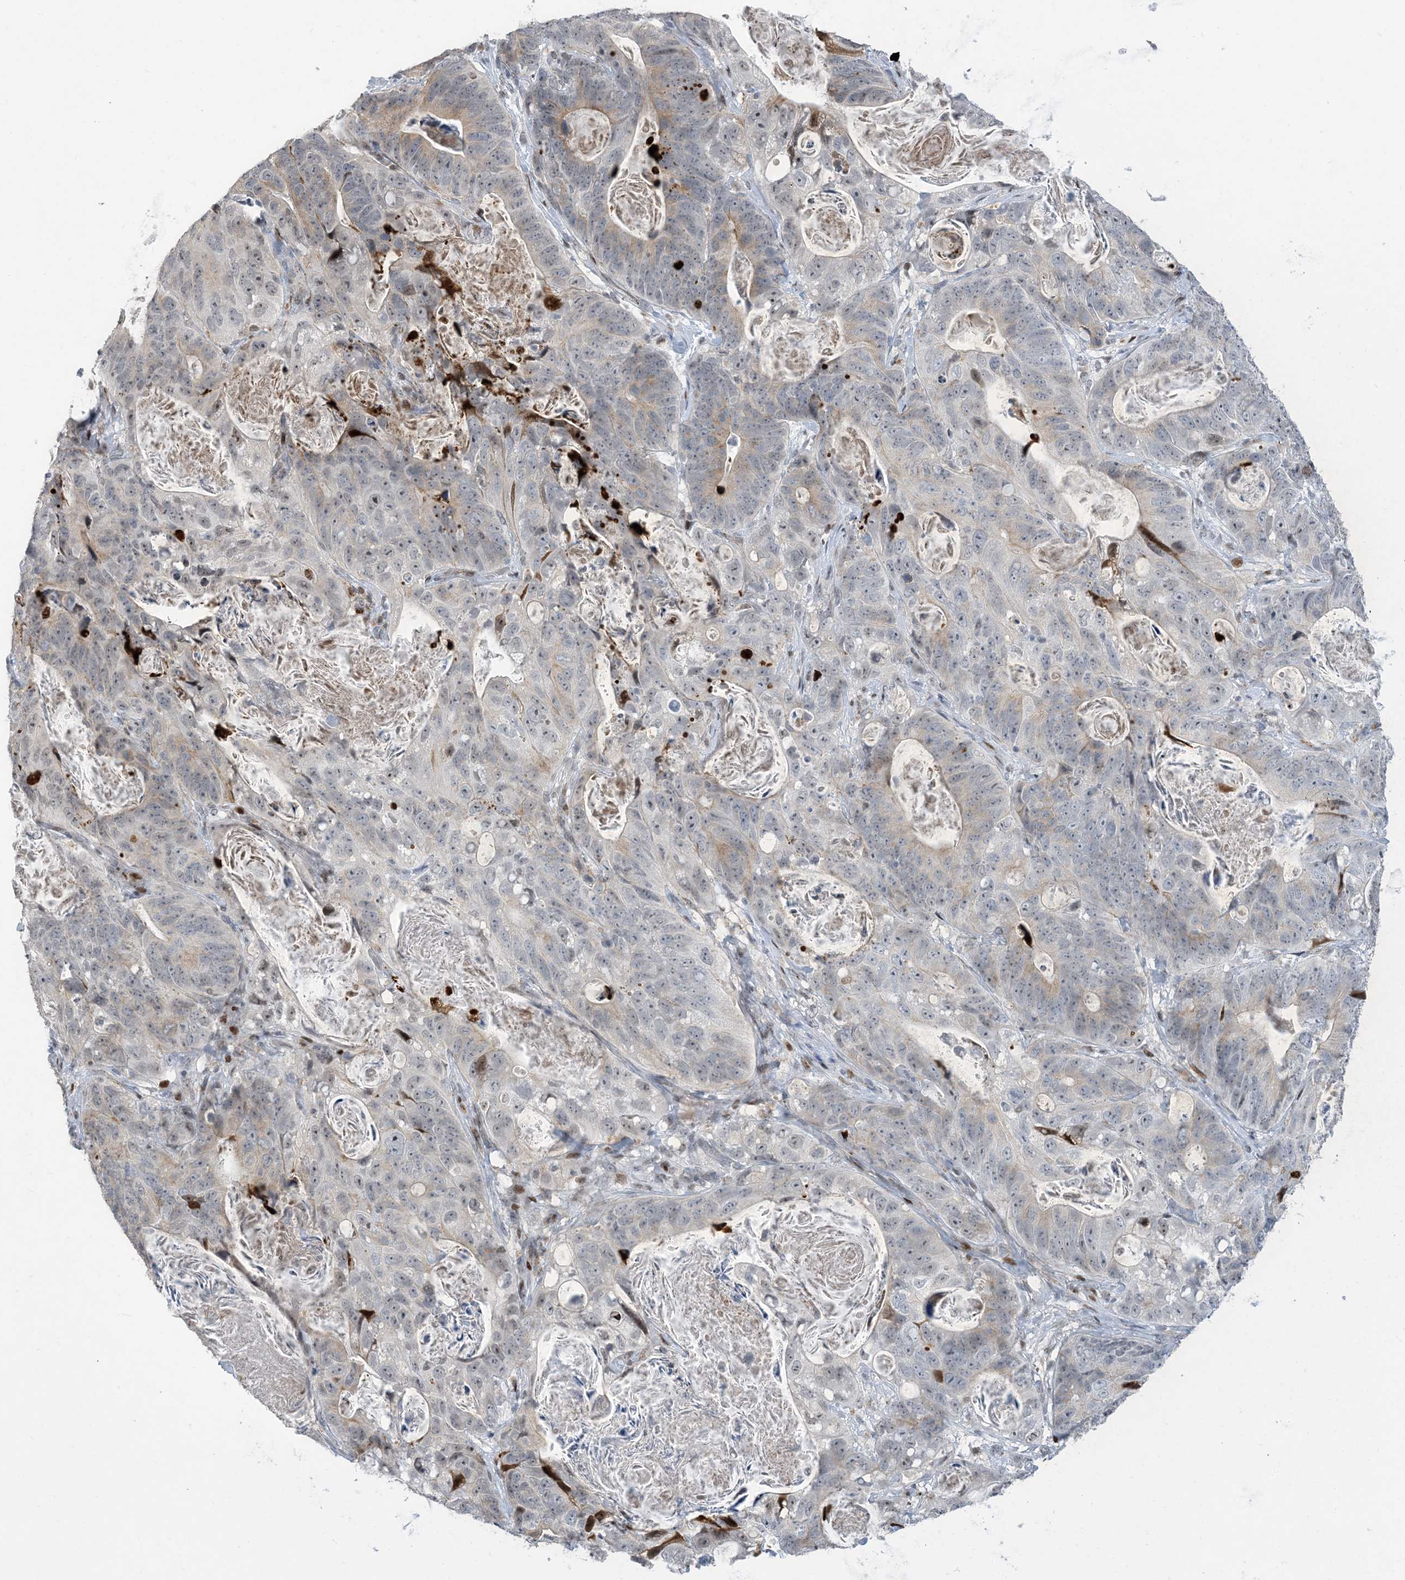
{"staining": {"intensity": "weak", "quantity": "<25%", "location": "cytoplasmic/membranous,nuclear"}, "tissue": "stomach cancer", "cell_type": "Tumor cells", "image_type": "cancer", "snomed": [{"axis": "morphology", "description": "Normal tissue, NOS"}, {"axis": "morphology", "description": "Adenocarcinoma, NOS"}, {"axis": "topography", "description": "Stomach"}], "caption": "Protein analysis of stomach cancer (adenocarcinoma) exhibits no significant expression in tumor cells.", "gene": "SLC25A53", "patient": {"sex": "female", "age": 89}}